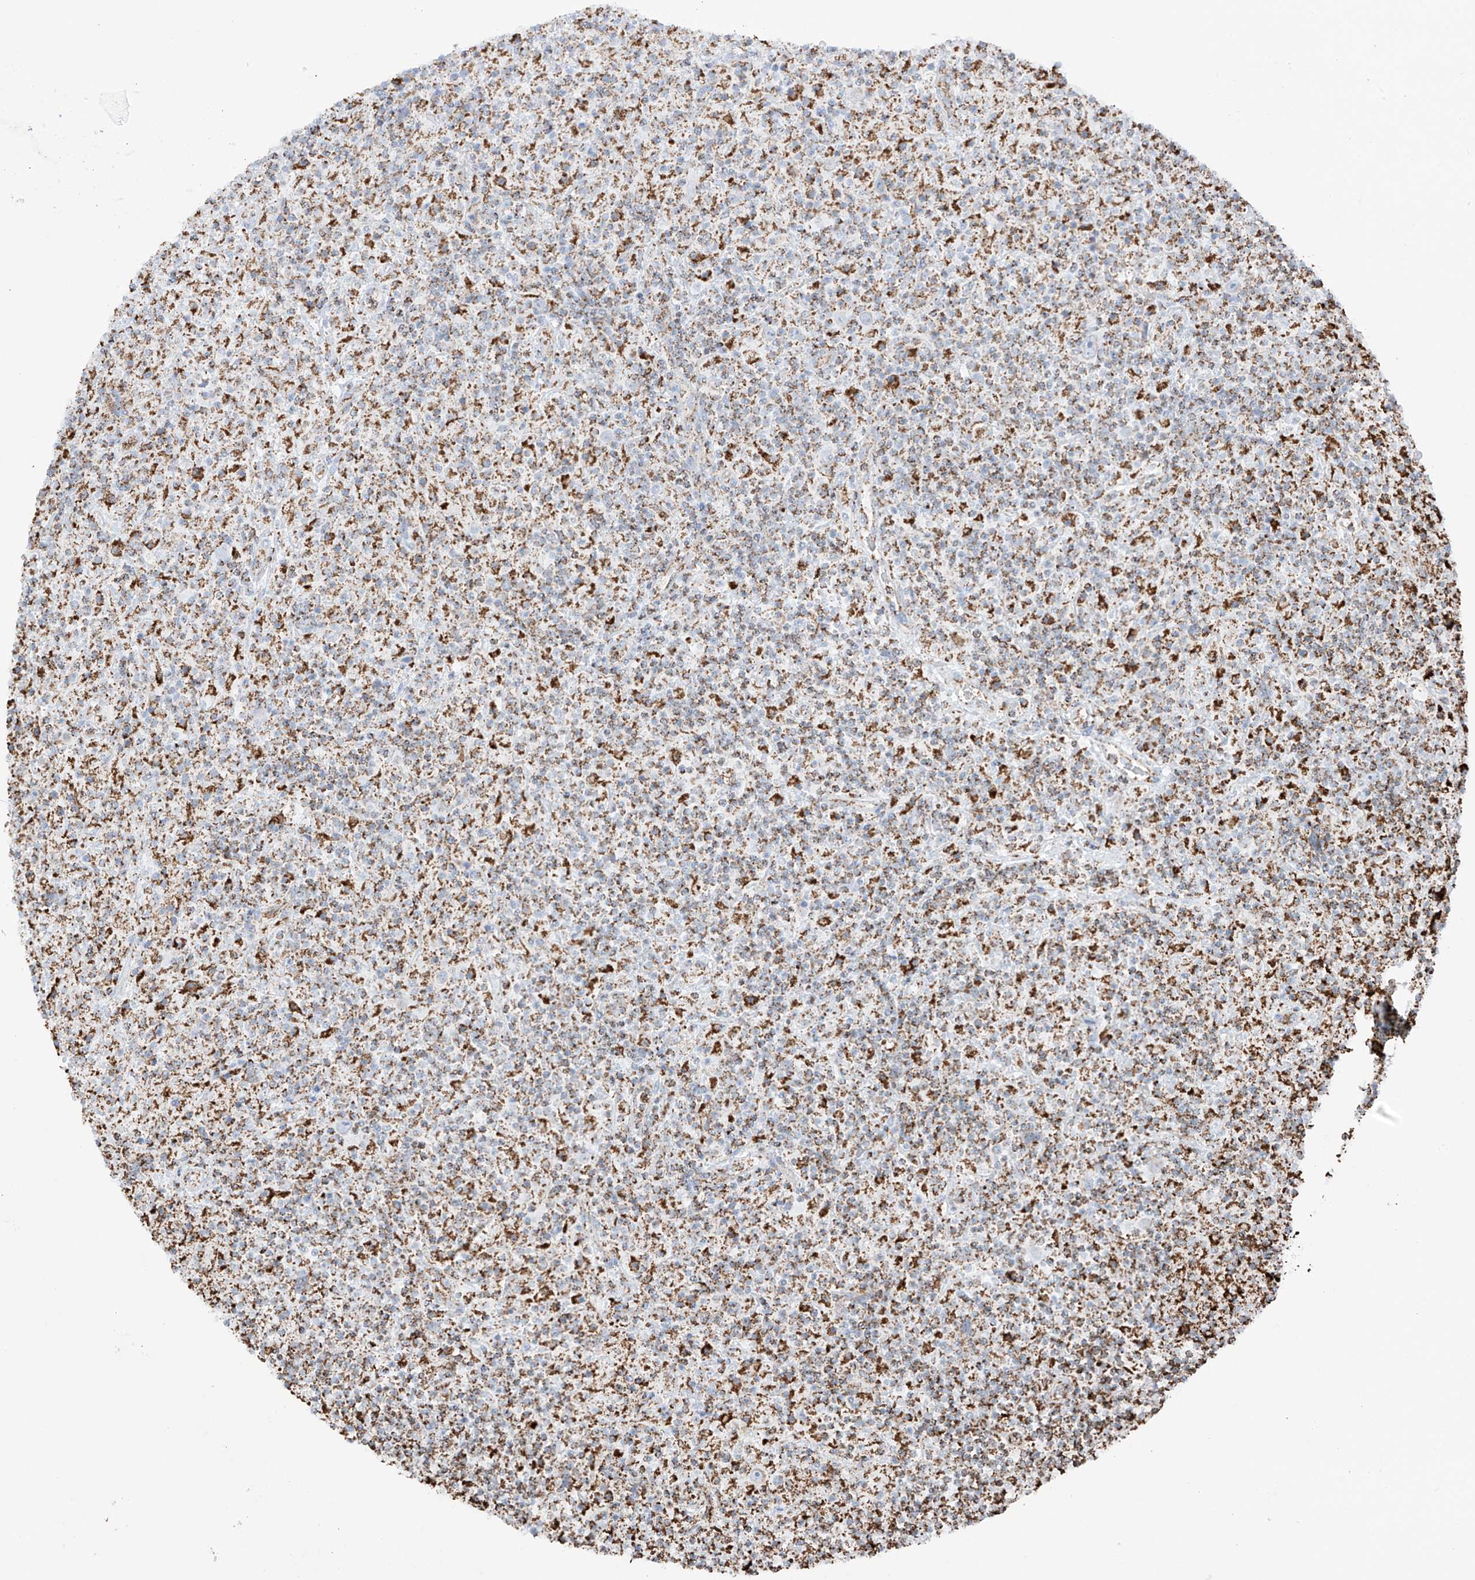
{"staining": {"intensity": "negative", "quantity": "none", "location": "none"}, "tissue": "lymphoma", "cell_type": "Tumor cells", "image_type": "cancer", "snomed": [{"axis": "morphology", "description": "Hodgkin's disease, NOS"}, {"axis": "topography", "description": "Lymph node"}], "caption": "Immunohistochemical staining of human lymphoma demonstrates no significant positivity in tumor cells.", "gene": "XKR3", "patient": {"sex": "male", "age": 70}}